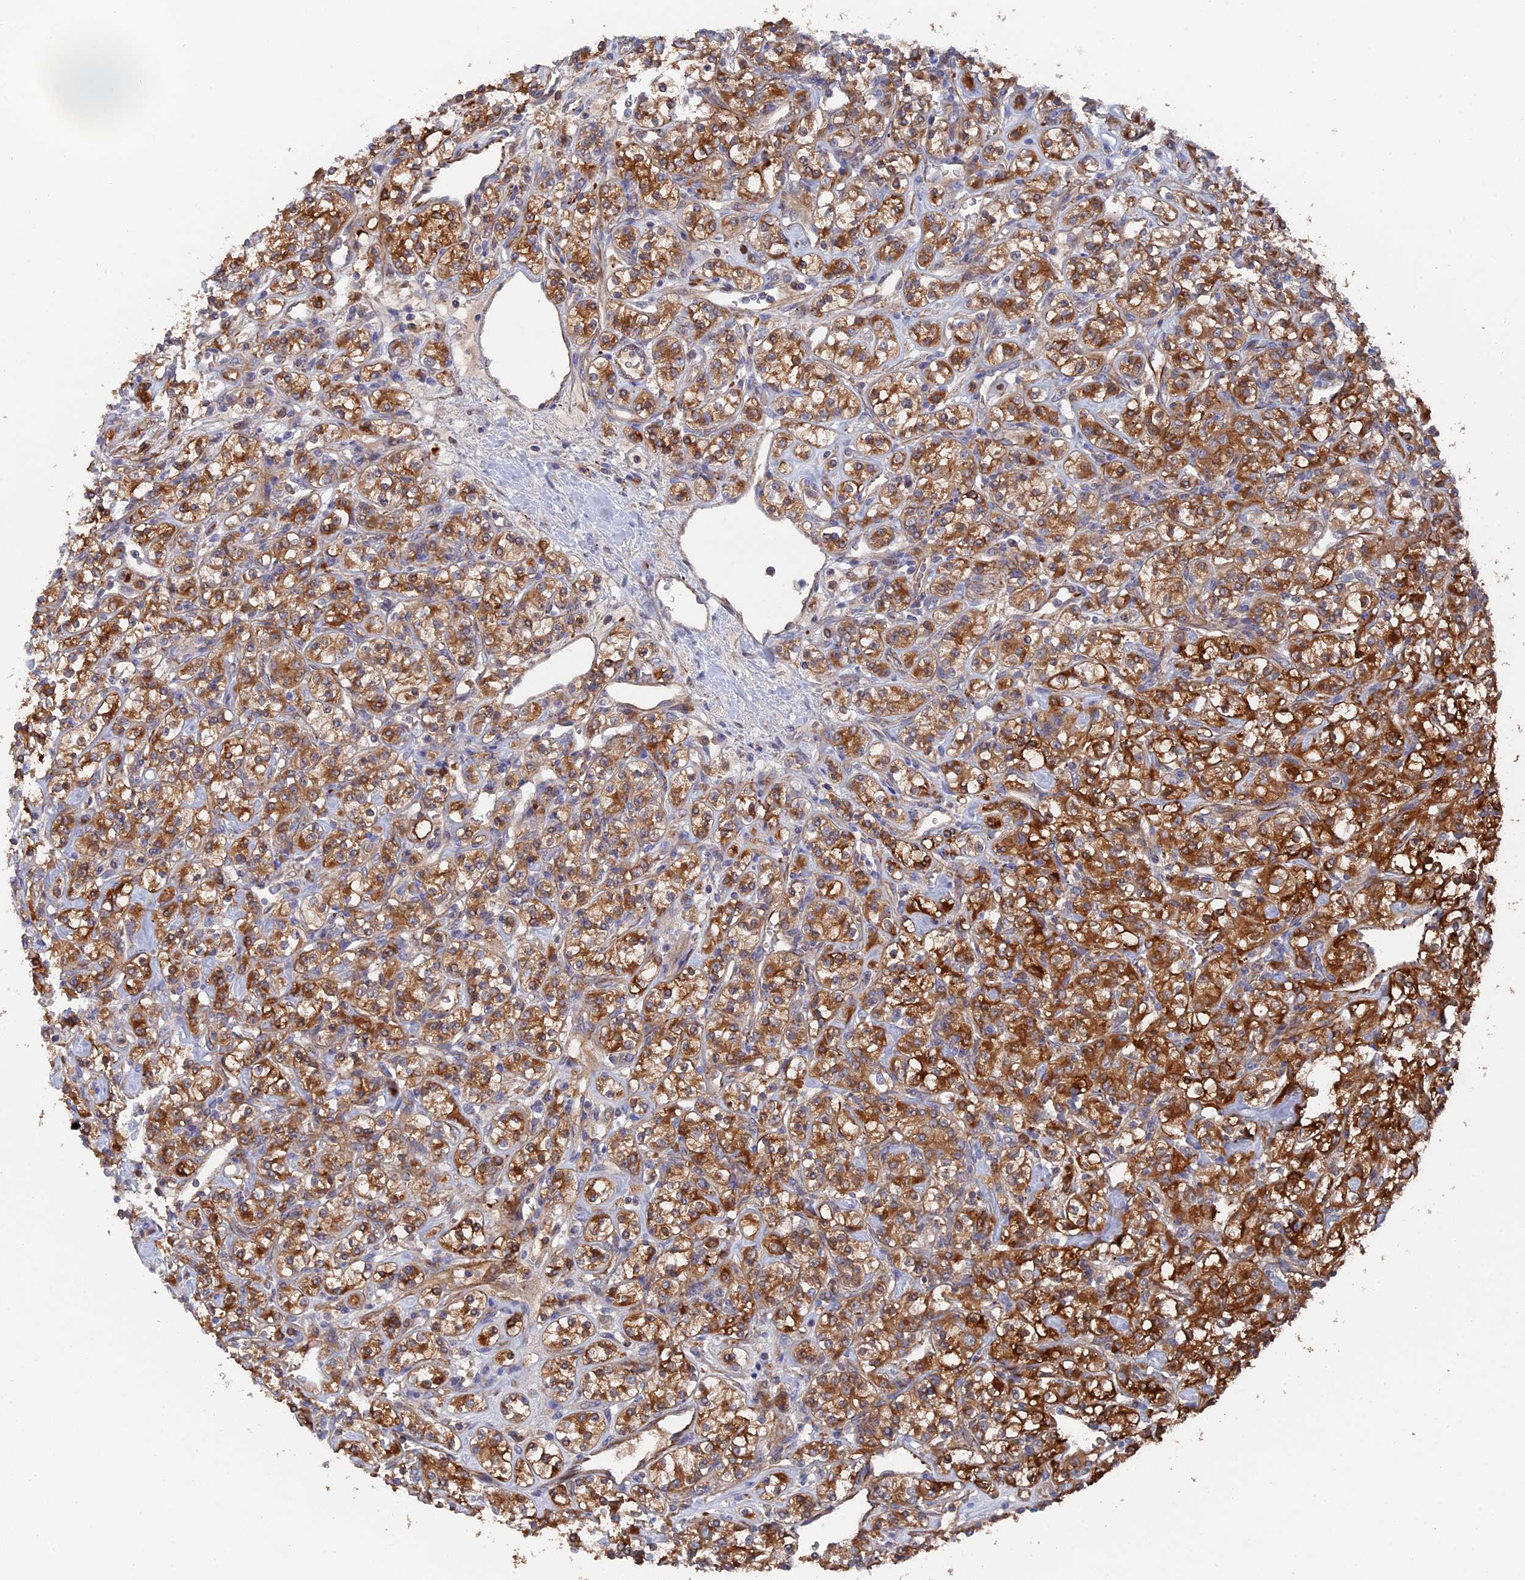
{"staining": {"intensity": "strong", "quantity": ">75%", "location": "cytoplasmic/membranous"}, "tissue": "renal cancer", "cell_type": "Tumor cells", "image_type": "cancer", "snomed": [{"axis": "morphology", "description": "Adenocarcinoma, NOS"}, {"axis": "topography", "description": "Kidney"}], "caption": "A high amount of strong cytoplasmic/membranous staining is identified in about >75% of tumor cells in adenocarcinoma (renal) tissue.", "gene": "SMG9", "patient": {"sex": "male", "age": 77}}